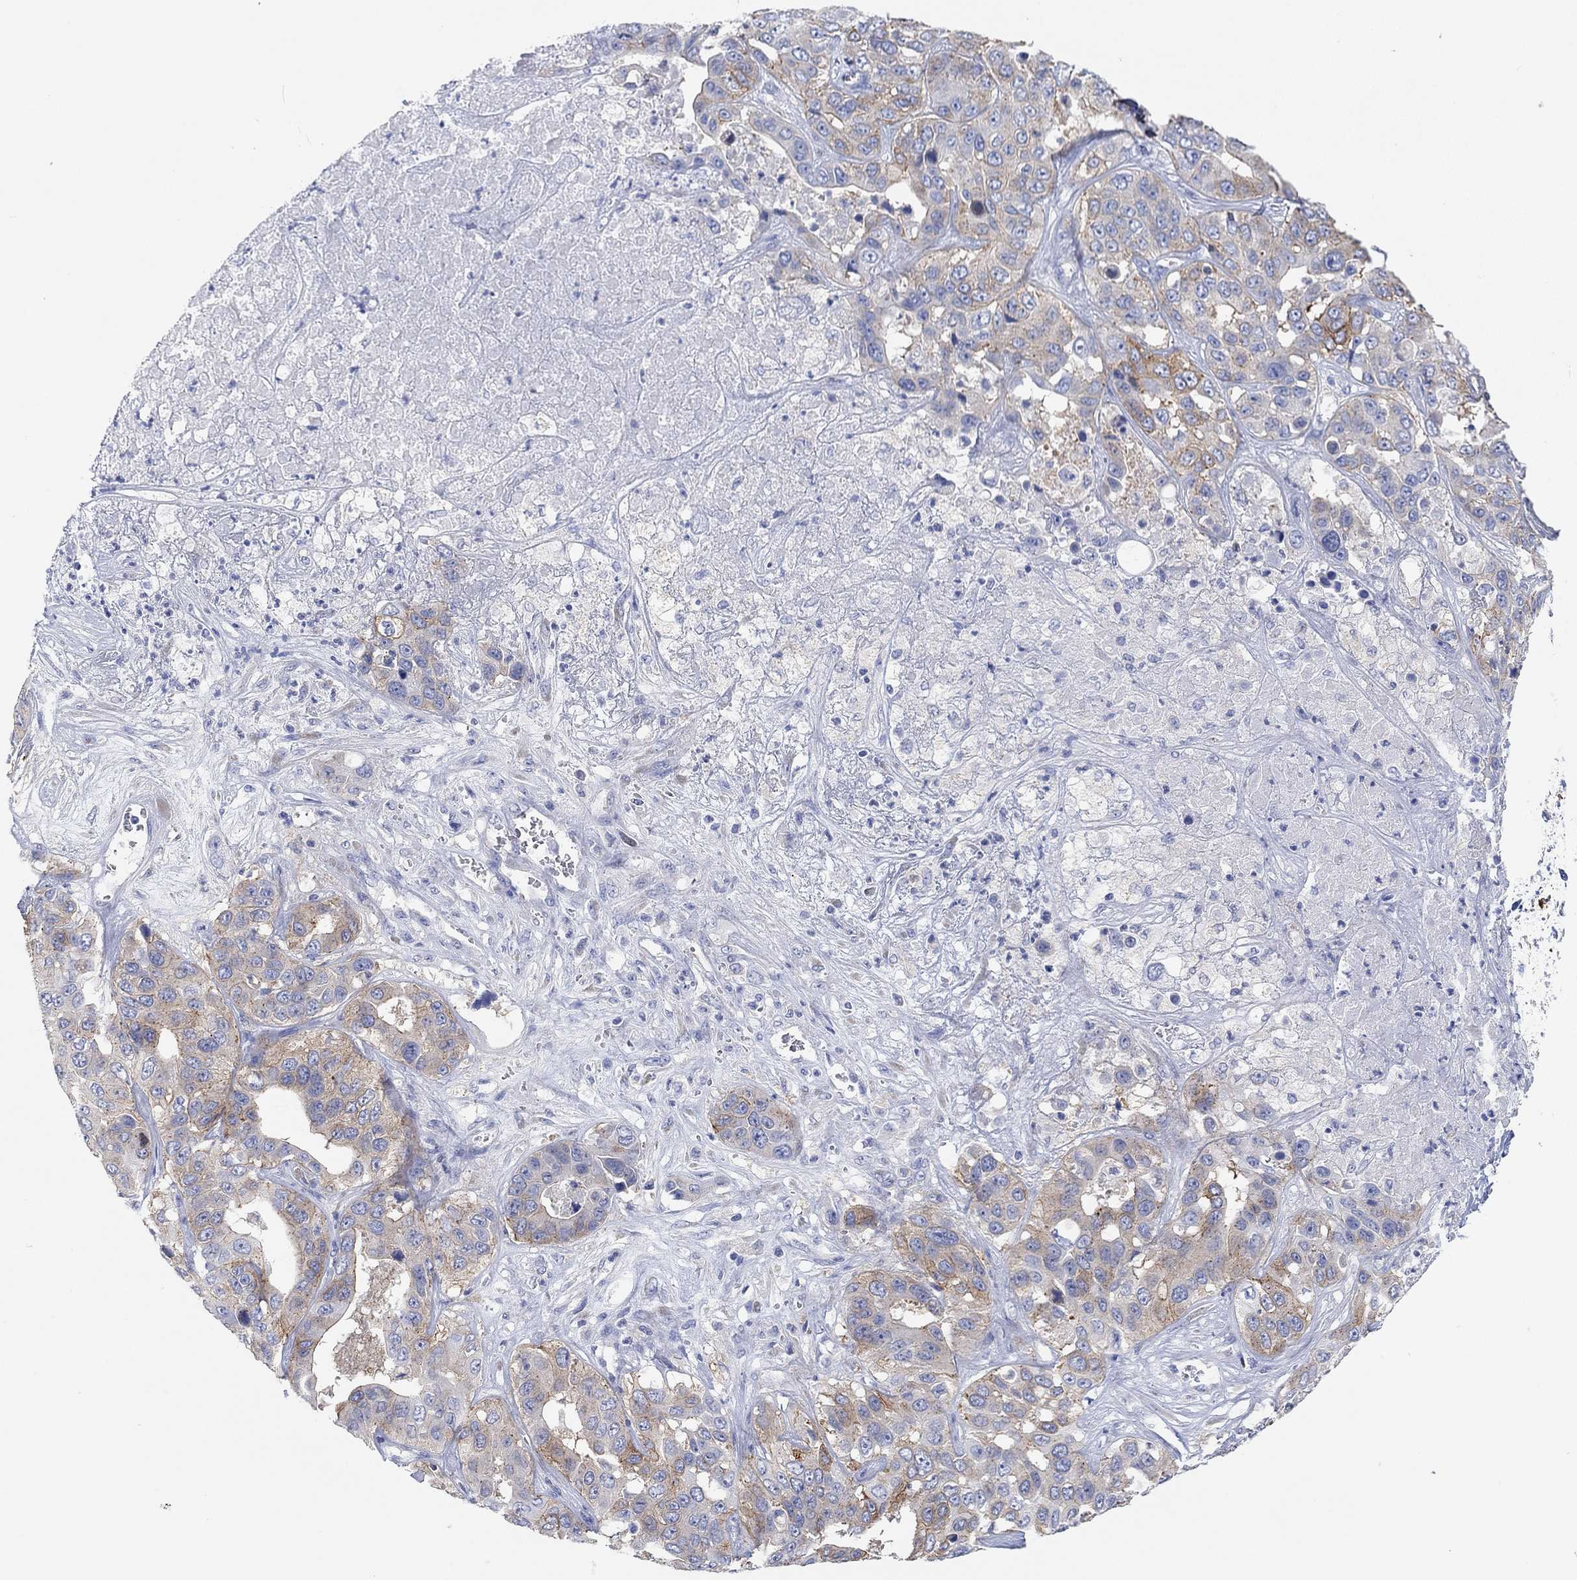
{"staining": {"intensity": "strong", "quantity": "<25%", "location": "cytoplasmic/membranous"}, "tissue": "liver cancer", "cell_type": "Tumor cells", "image_type": "cancer", "snomed": [{"axis": "morphology", "description": "Cholangiocarcinoma"}, {"axis": "topography", "description": "Liver"}], "caption": "DAB (3,3'-diaminobenzidine) immunohistochemical staining of human liver cholangiocarcinoma reveals strong cytoplasmic/membranous protein staining in about <25% of tumor cells.", "gene": "RGS1", "patient": {"sex": "female", "age": 52}}